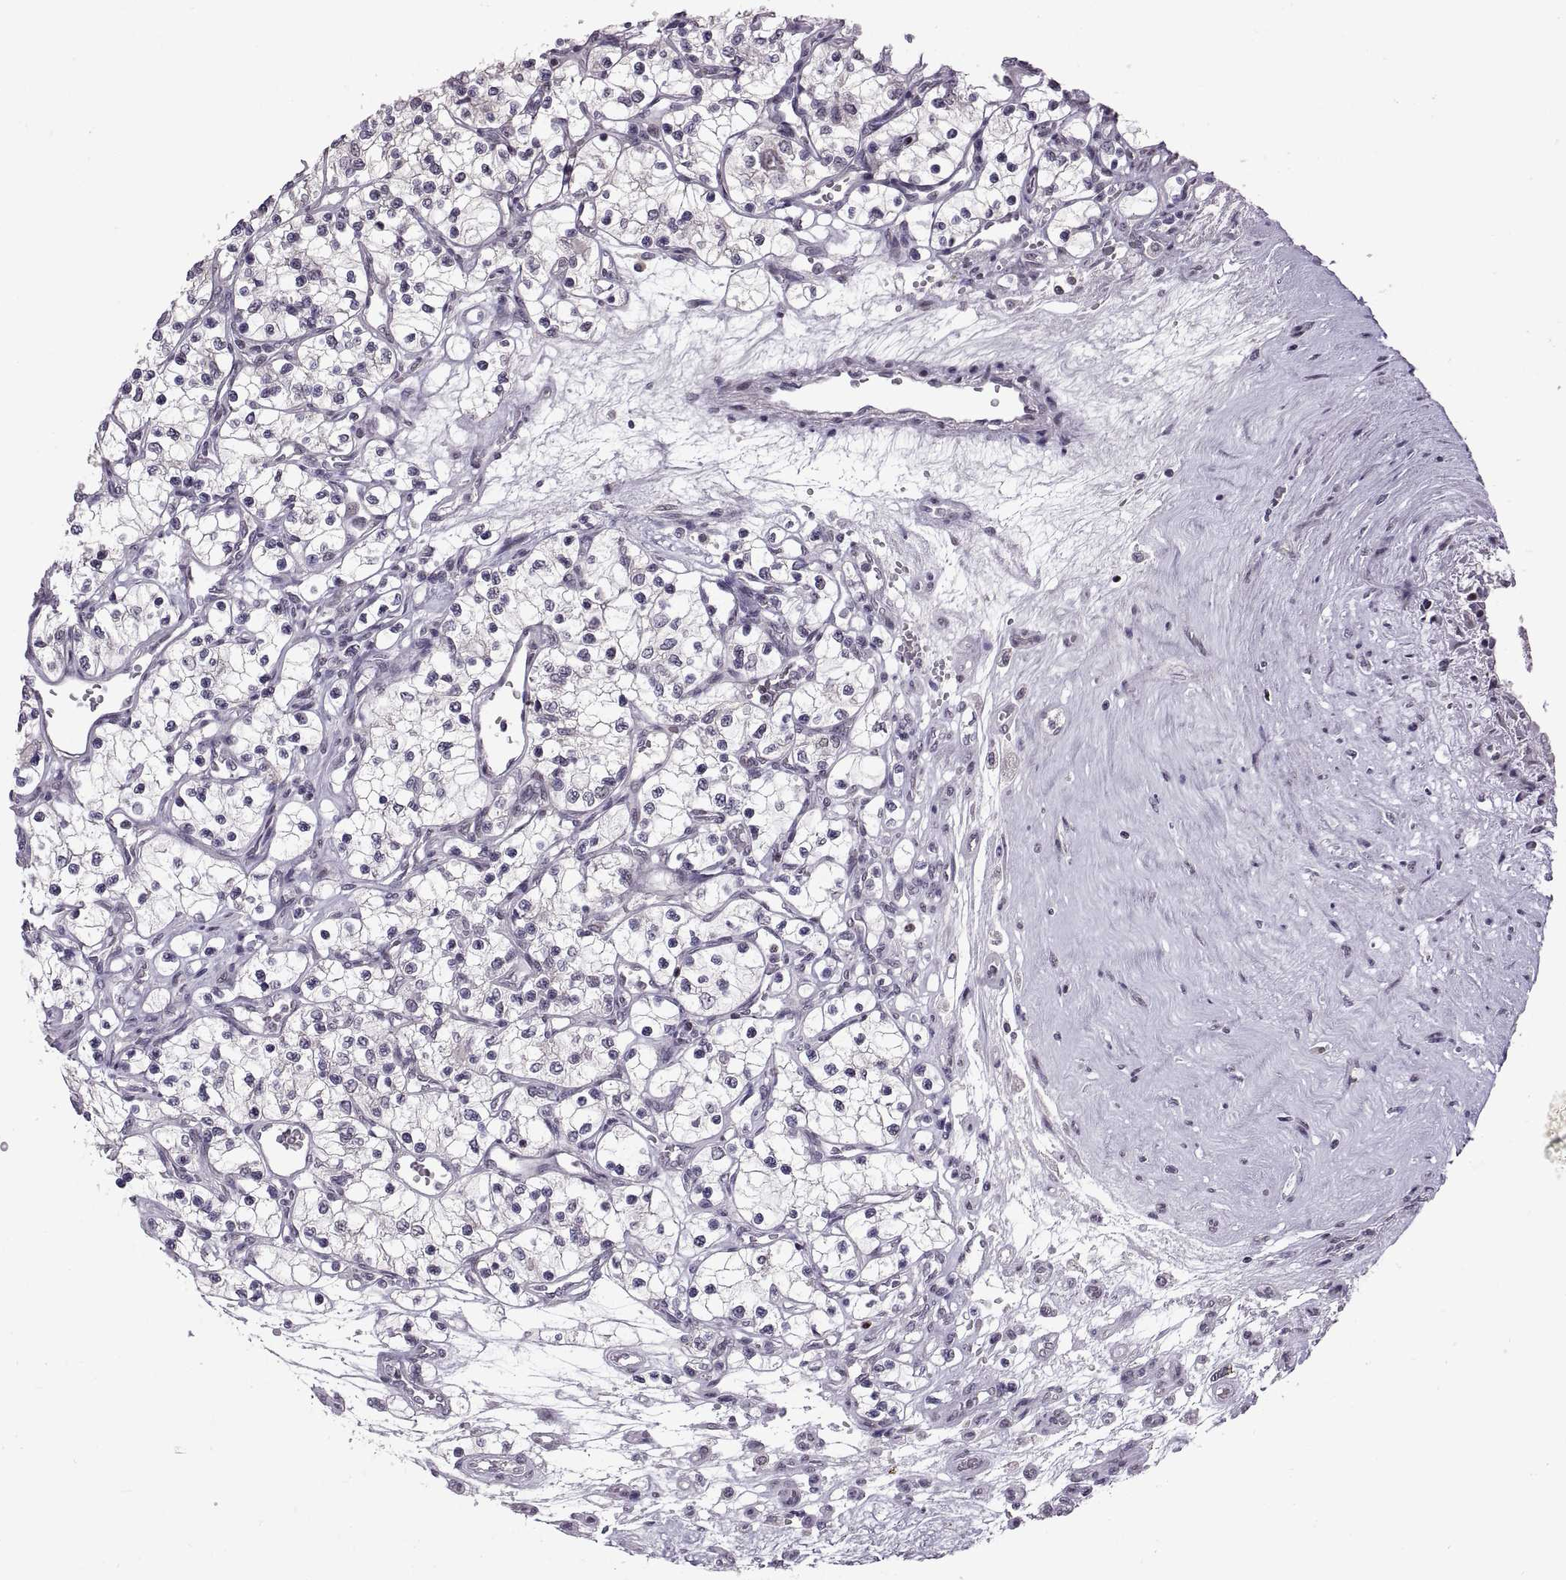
{"staining": {"intensity": "negative", "quantity": "none", "location": "none"}, "tissue": "renal cancer", "cell_type": "Tumor cells", "image_type": "cancer", "snomed": [{"axis": "morphology", "description": "Adenocarcinoma, NOS"}, {"axis": "topography", "description": "Kidney"}], "caption": "DAB (3,3'-diaminobenzidine) immunohistochemical staining of renal cancer shows no significant staining in tumor cells.", "gene": "NEK2", "patient": {"sex": "female", "age": 69}}